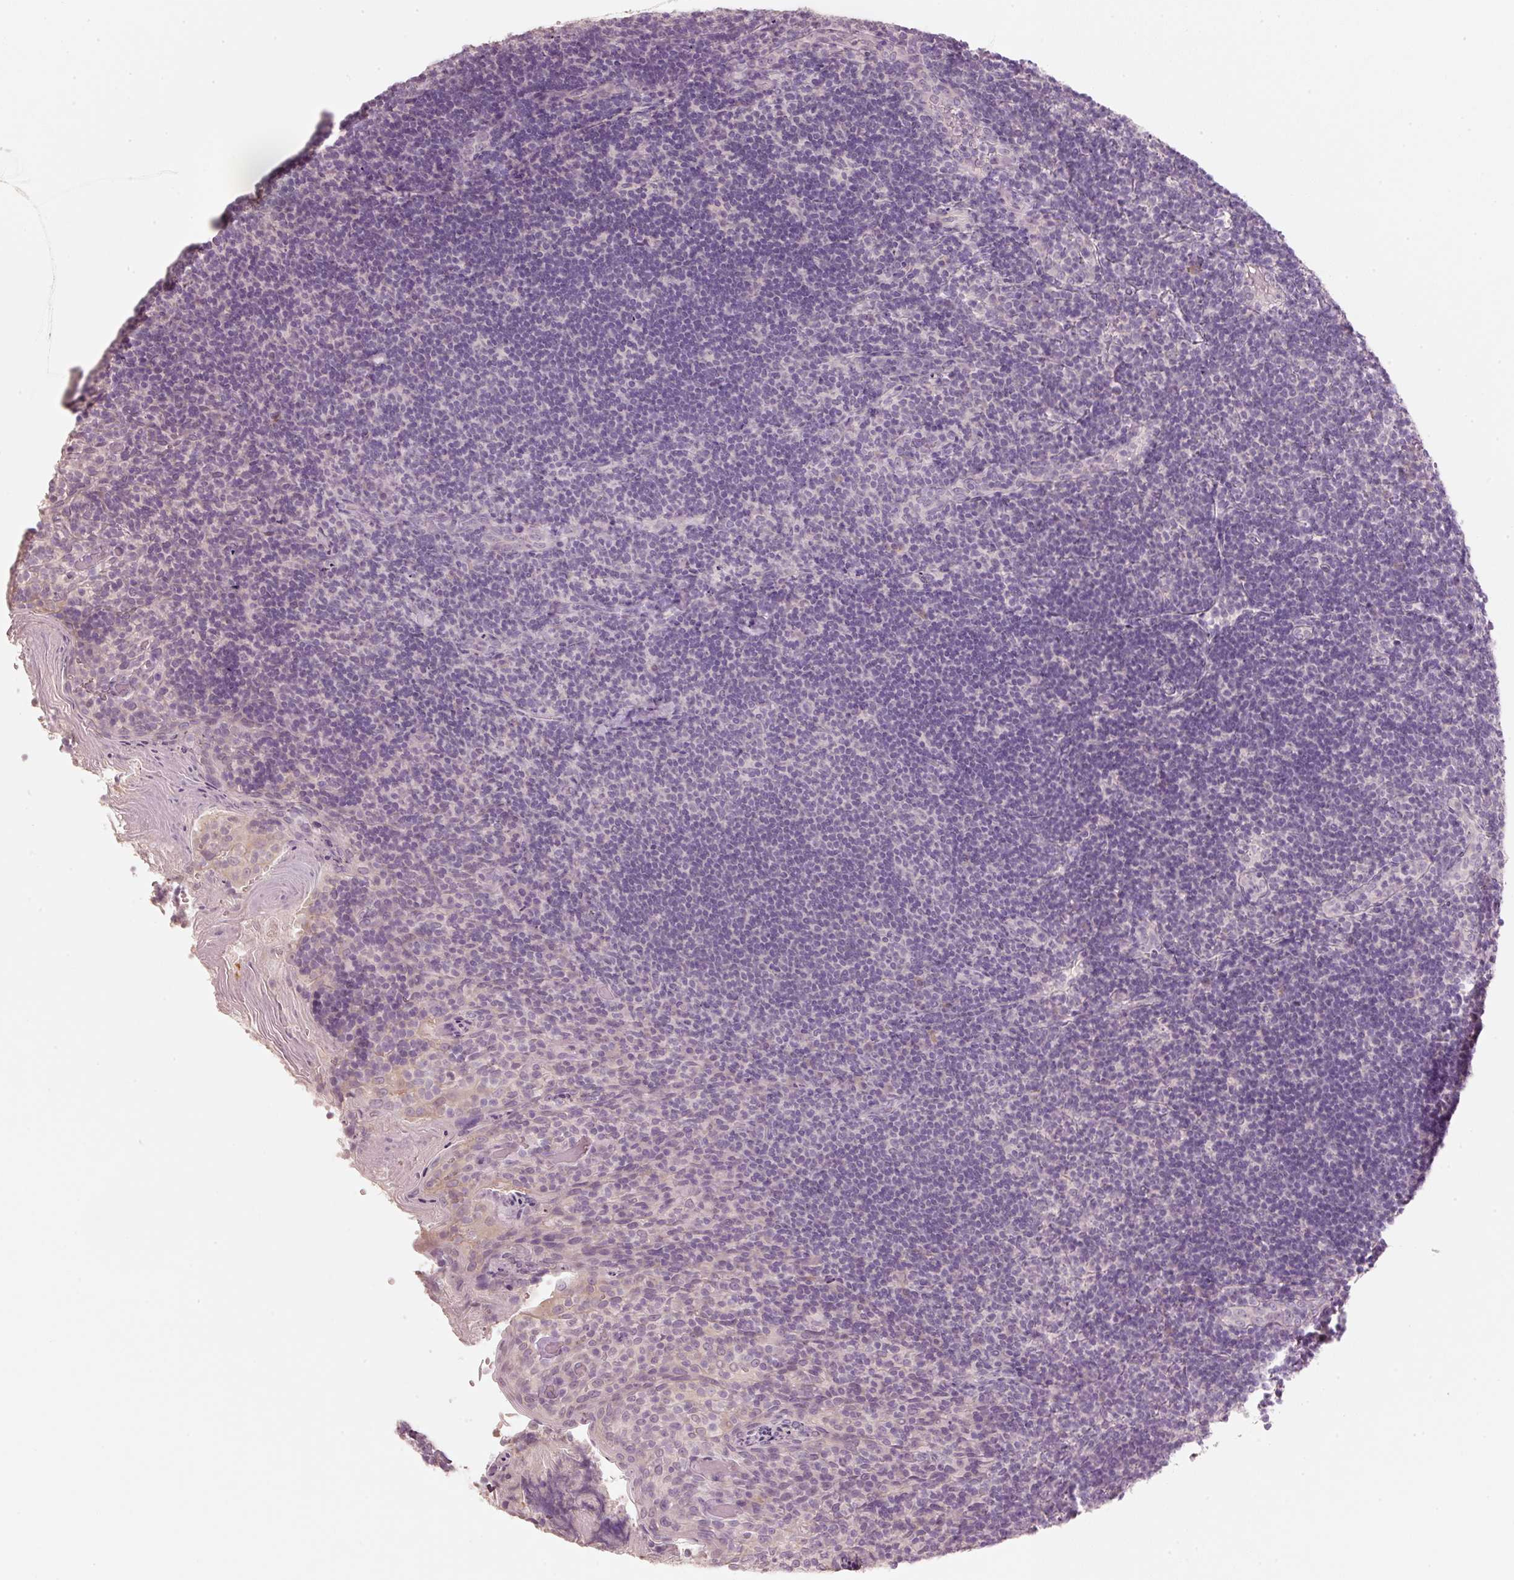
{"staining": {"intensity": "weak", "quantity": "<25%", "location": "cytoplasmic/membranous"}, "tissue": "tonsil", "cell_type": "Germinal center cells", "image_type": "normal", "snomed": [{"axis": "morphology", "description": "Normal tissue, NOS"}, {"axis": "topography", "description": "Tonsil"}], "caption": "Immunohistochemical staining of unremarkable tonsil demonstrates no significant staining in germinal center cells.", "gene": "STEAP1", "patient": {"sex": "female", "age": 10}}